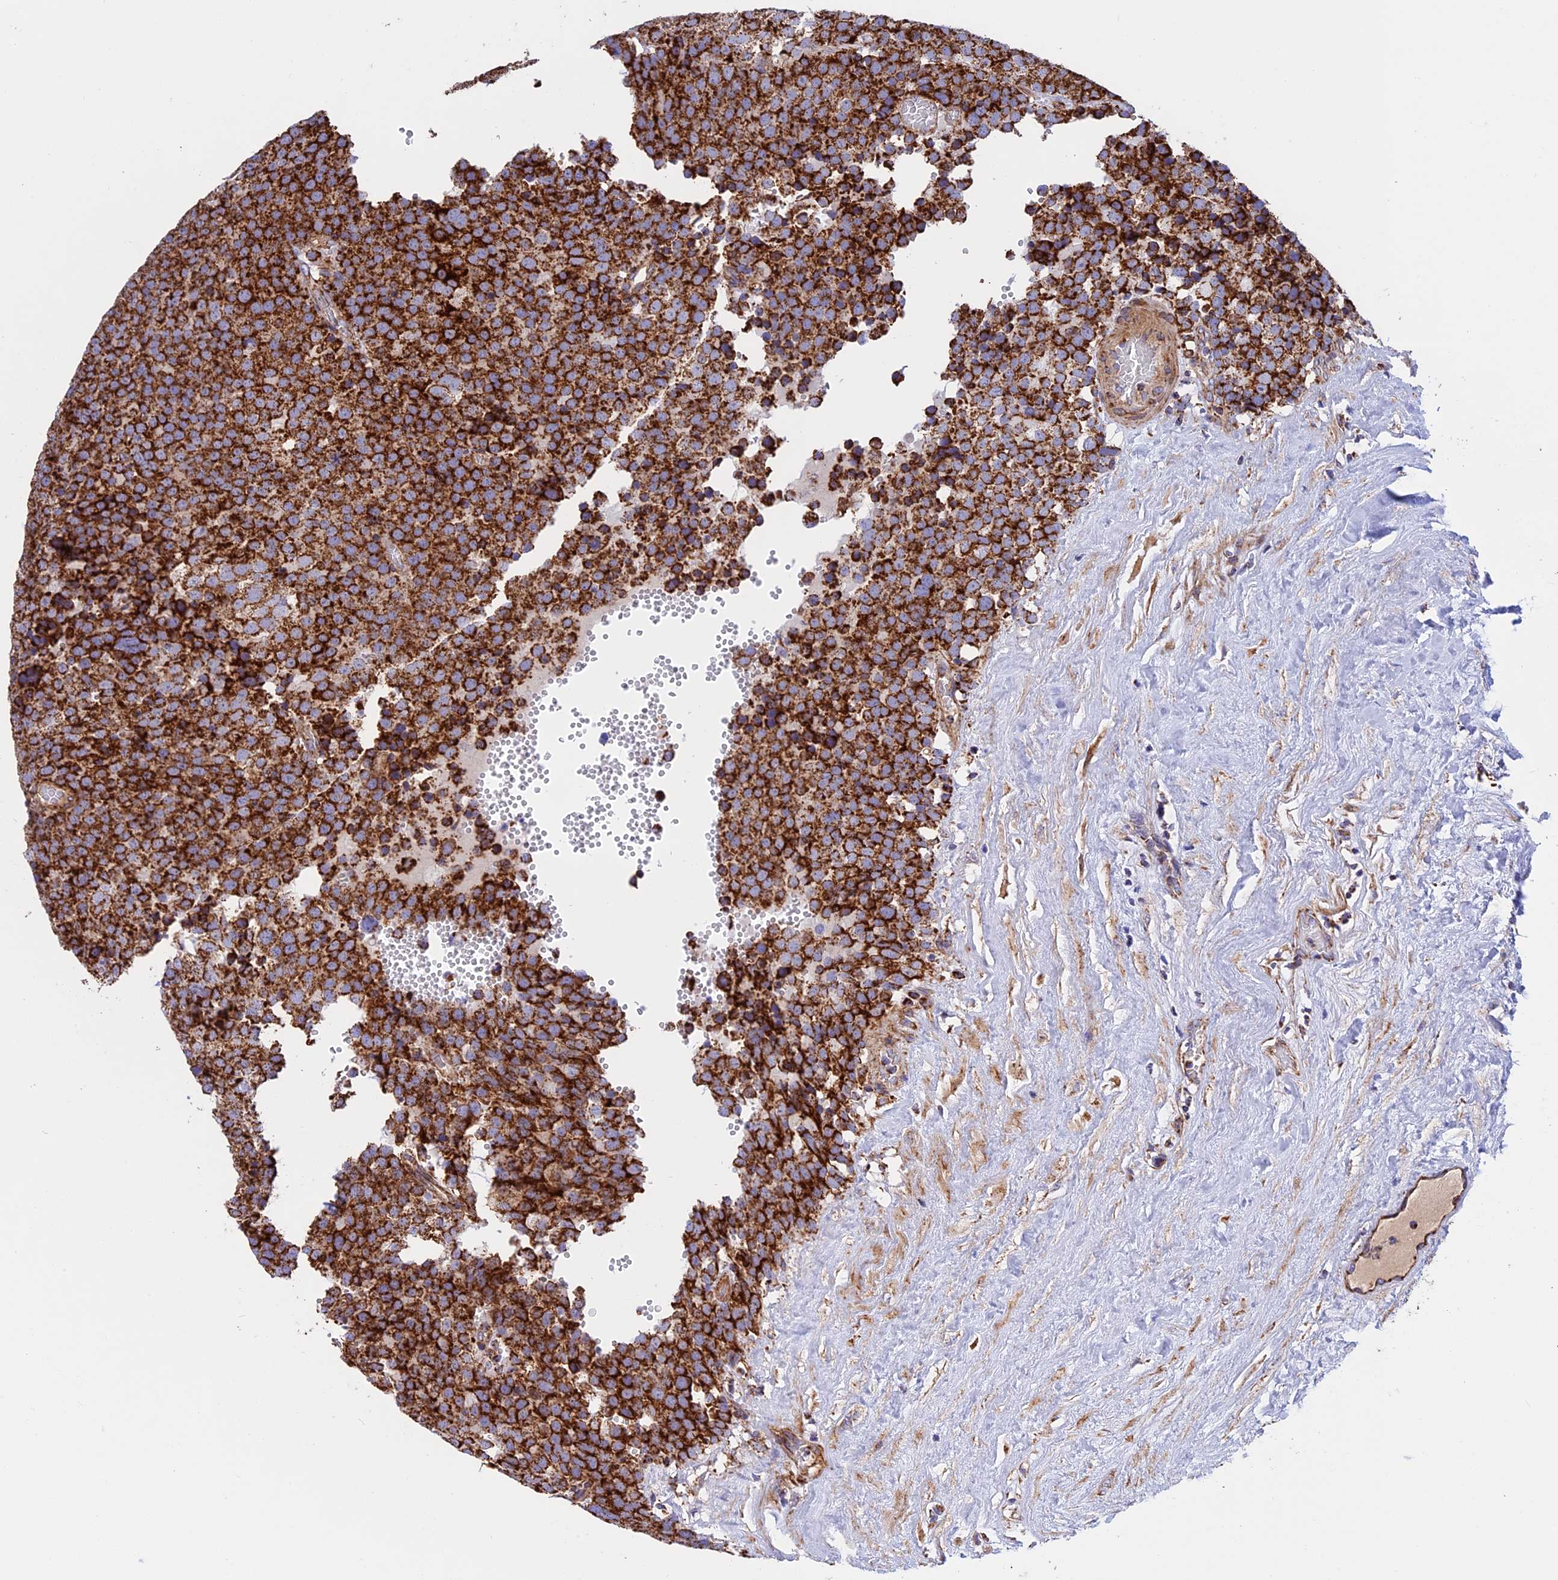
{"staining": {"intensity": "strong", "quantity": ">75%", "location": "cytoplasmic/membranous"}, "tissue": "testis cancer", "cell_type": "Tumor cells", "image_type": "cancer", "snomed": [{"axis": "morphology", "description": "Seminoma, NOS"}, {"axis": "topography", "description": "Testis"}], "caption": "Testis cancer (seminoma) stained with DAB immunohistochemistry demonstrates high levels of strong cytoplasmic/membranous expression in approximately >75% of tumor cells.", "gene": "UQCRB", "patient": {"sex": "male", "age": 71}}